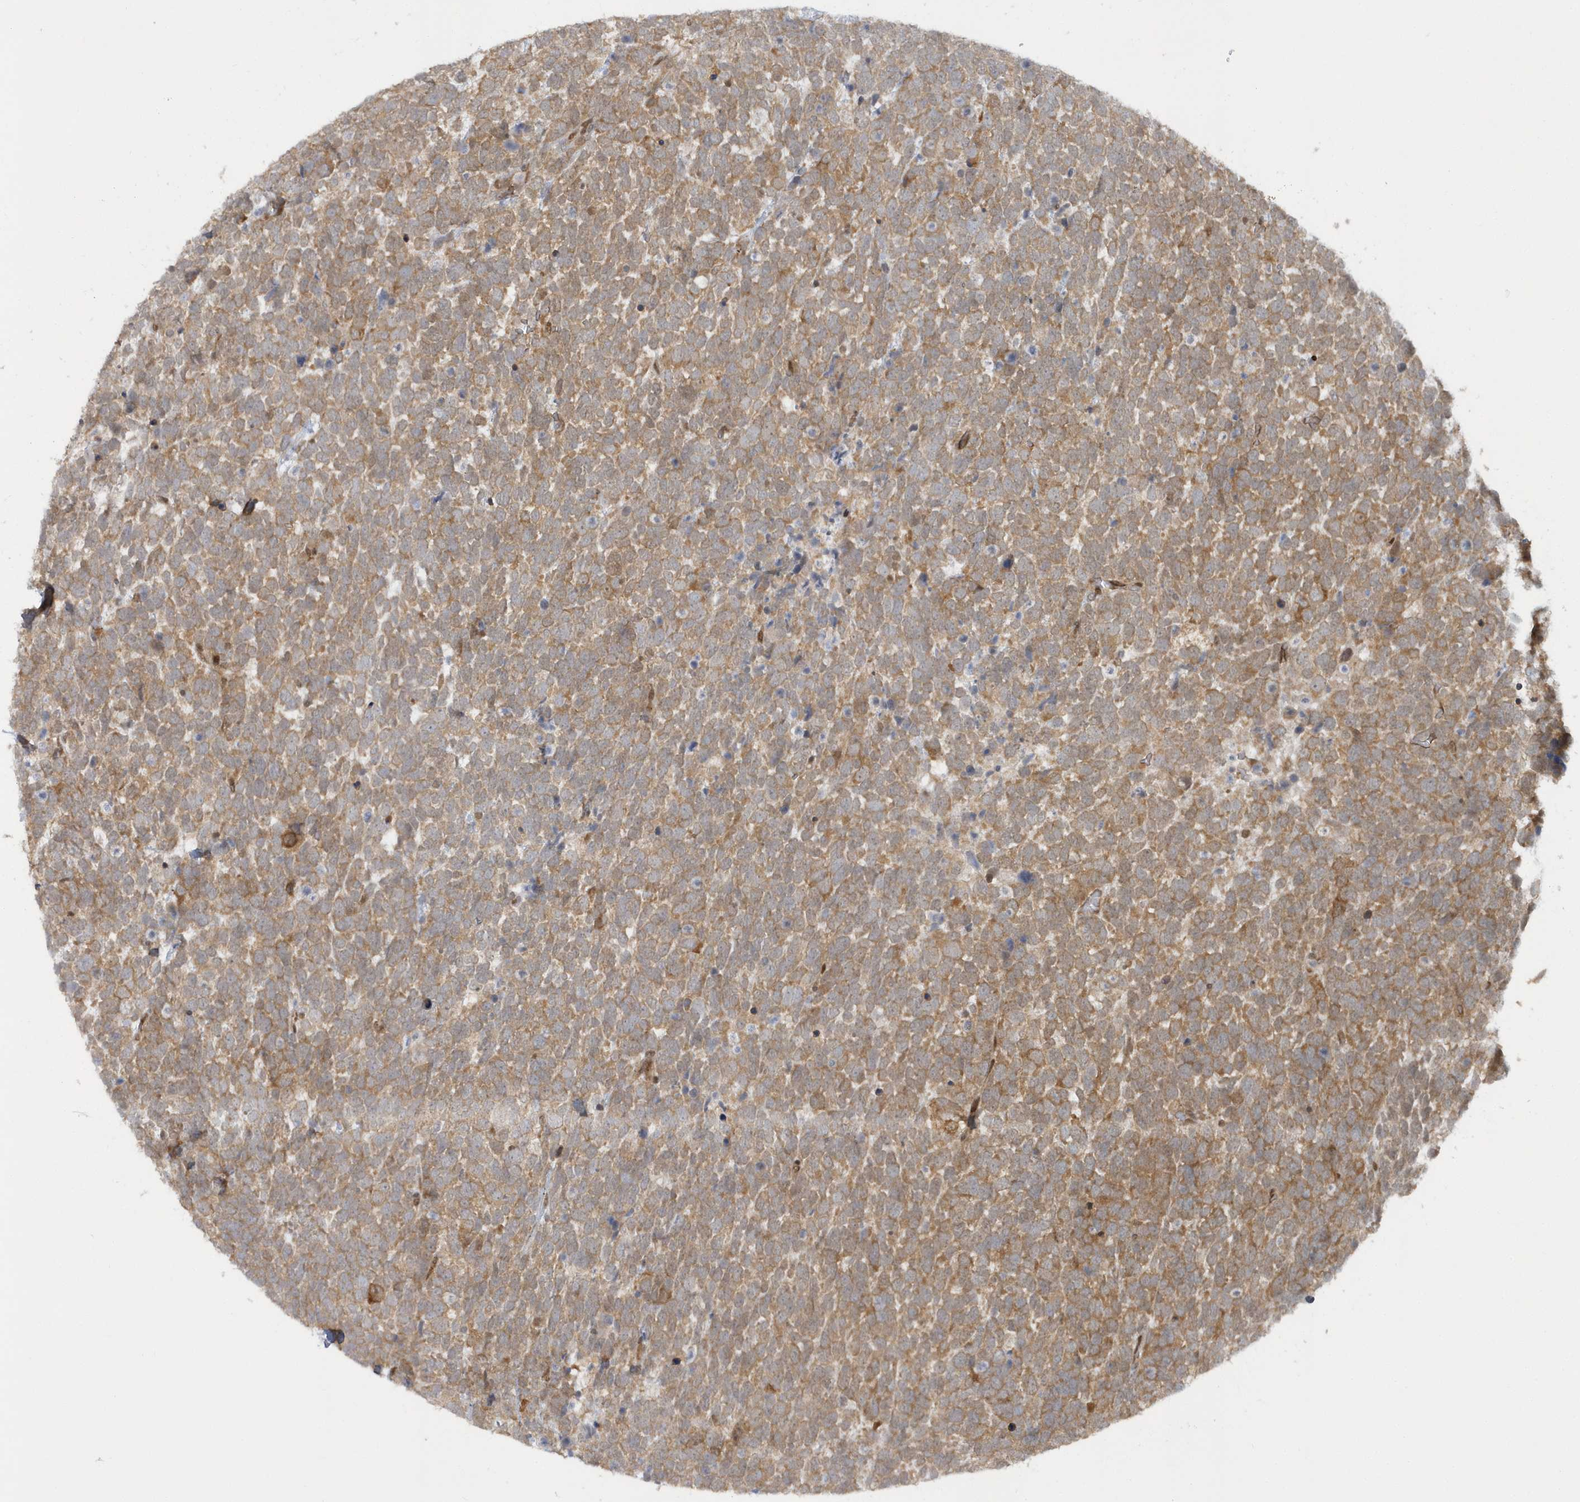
{"staining": {"intensity": "moderate", "quantity": ">75%", "location": "cytoplasmic/membranous"}, "tissue": "urothelial cancer", "cell_type": "Tumor cells", "image_type": "cancer", "snomed": [{"axis": "morphology", "description": "Urothelial carcinoma, High grade"}, {"axis": "topography", "description": "Urinary bladder"}], "caption": "Tumor cells show medium levels of moderate cytoplasmic/membranous positivity in approximately >75% of cells in human urothelial cancer.", "gene": "ATG4A", "patient": {"sex": "female", "age": 82}}